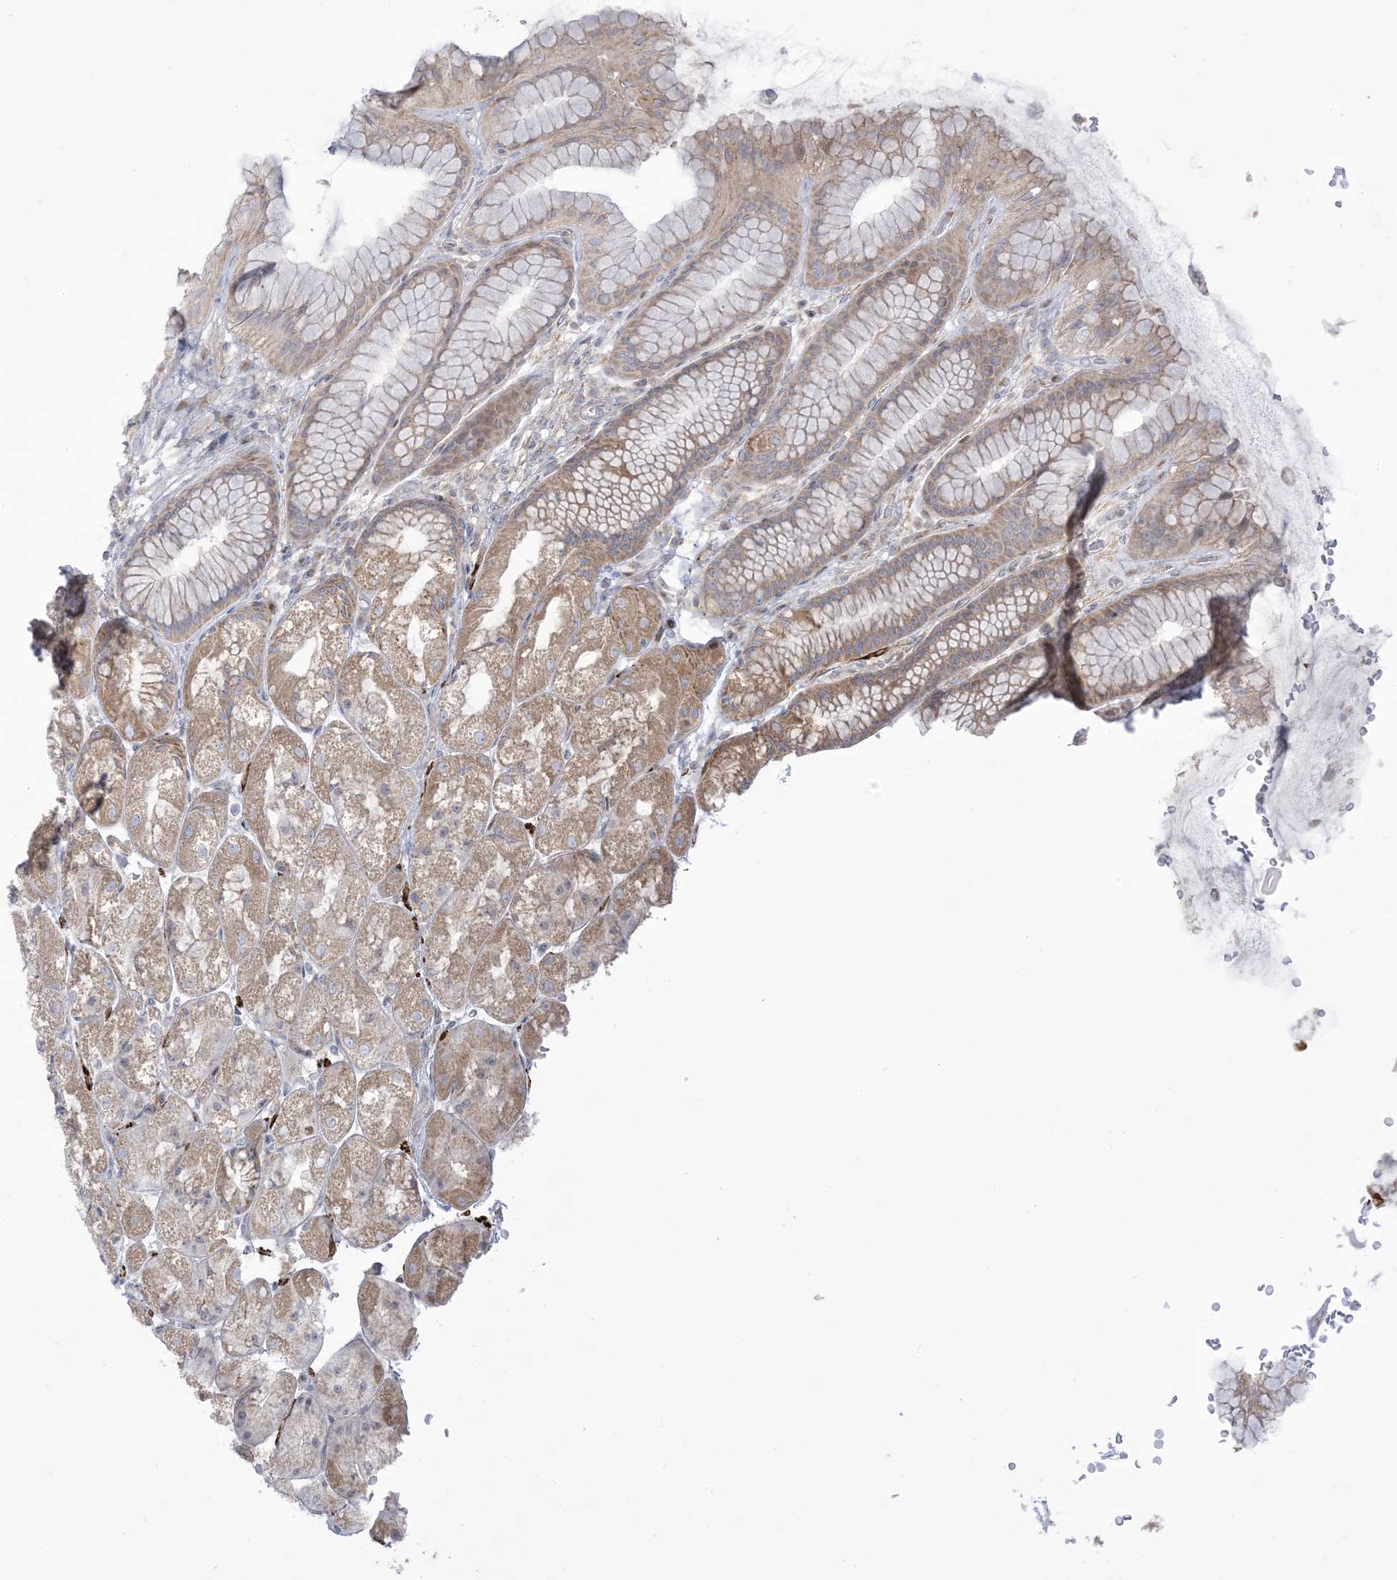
{"staining": {"intensity": "moderate", "quantity": "25%-75%", "location": "cytoplasmic/membranous"}, "tissue": "stomach", "cell_type": "Glandular cells", "image_type": "normal", "snomed": [{"axis": "morphology", "description": "Normal tissue, NOS"}, {"axis": "topography", "description": "Stomach"}], "caption": "High-magnification brightfield microscopy of benign stomach stained with DAB (3,3'-diaminobenzidine) (brown) and counterstained with hematoxylin (blue). glandular cells exhibit moderate cytoplasmic/membranous staining is present in about25%-75% of cells. The staining is performed using DAB (3,3'-diaminobenzidine) brown chromogen to label protein expression. The nuclei are counter-stained blue using hematoxylin.", "gene": "AFTPH", "patient": {"sex": "male", "age": 57}}